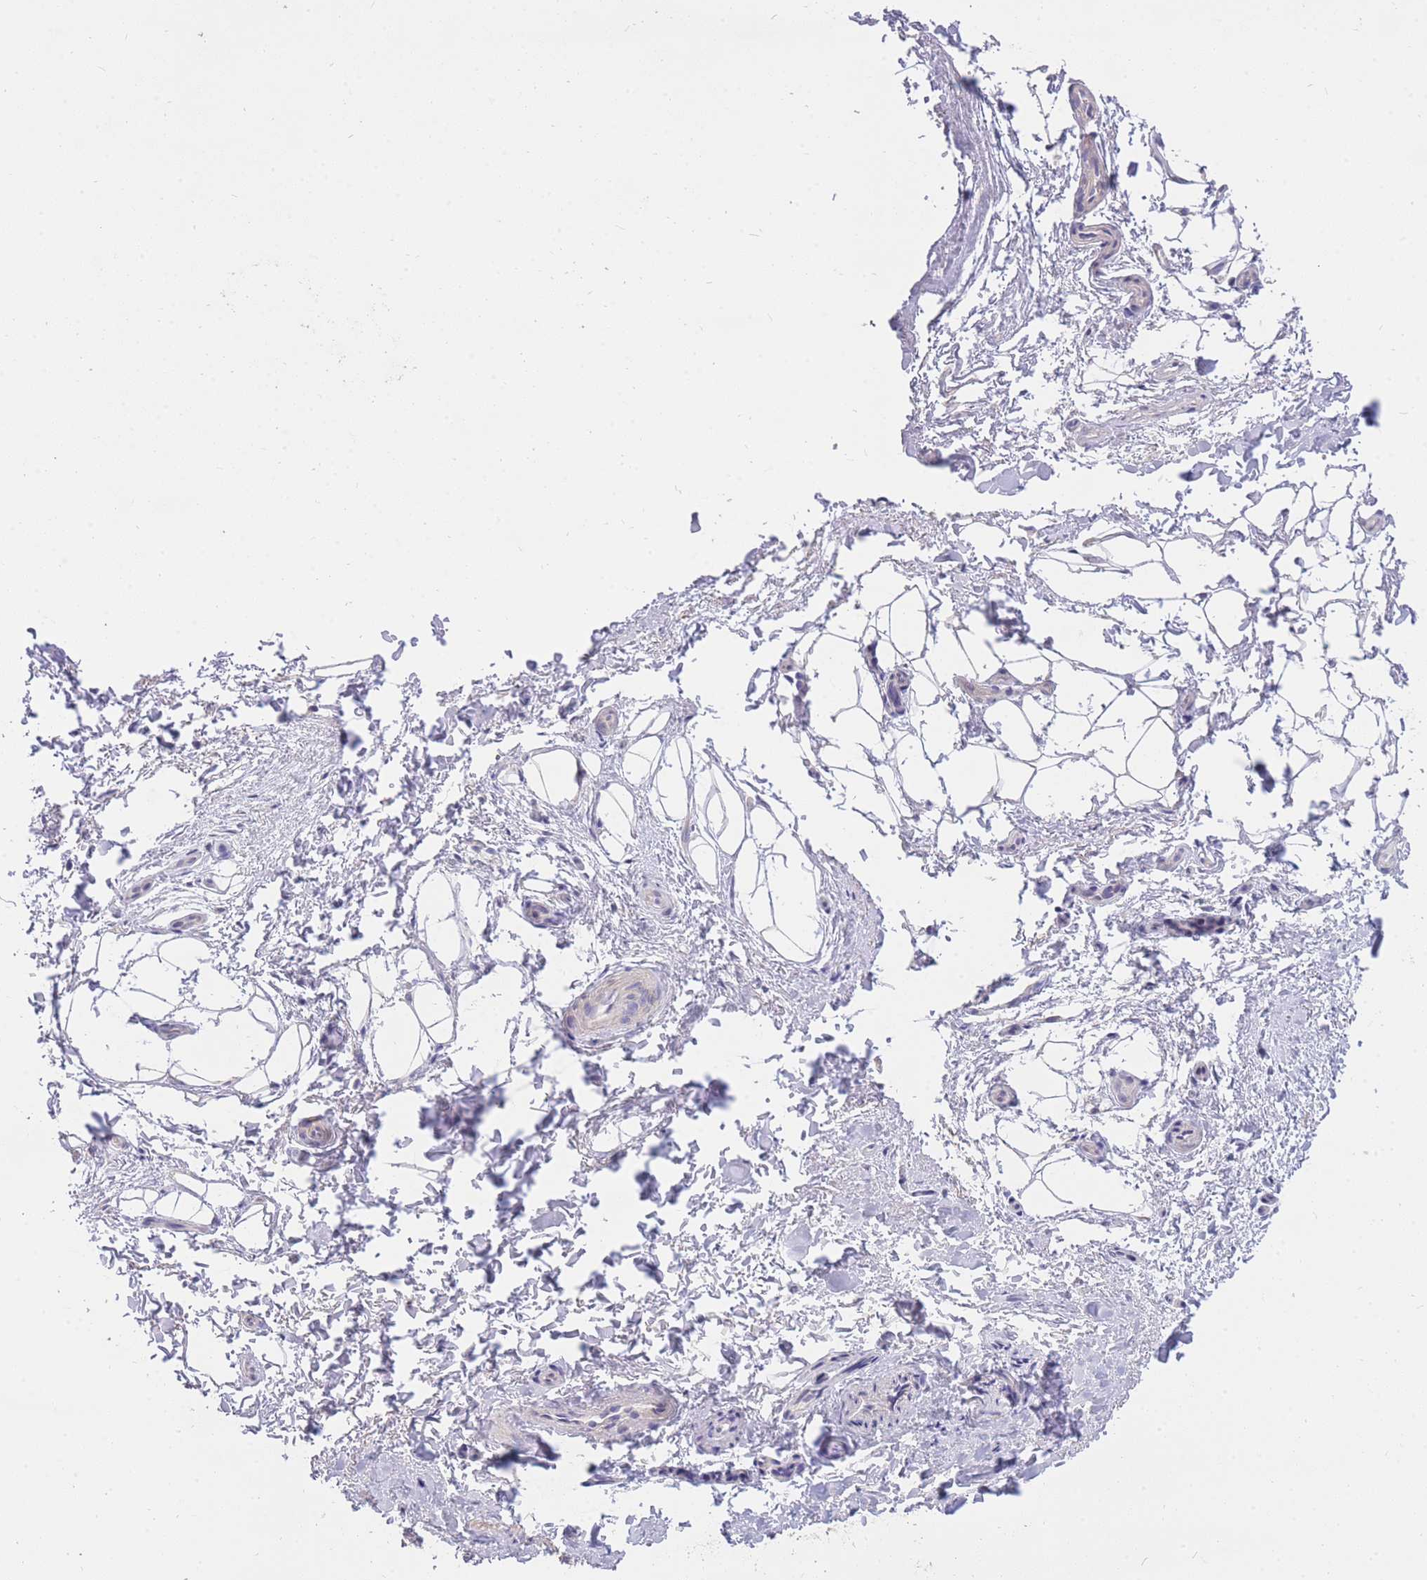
{"staining": {"intensity": "negative", "quantity": "none", "location": "none"}, "tissue": "adipose tissue", "cell_type": "Adipocytes", "image_type": "normal", "snomed": [{"axis": "morphology", "description": "Normal tissue, NOS"}, {"axis": "topography", "description": "Peripheral nerve tissue"}], "caption": "Benign adipose tissue was stained to show a protein in brown. There is no significant staining in adipocytes.", "gene": "FRG2B", "patient": {"sex": "female", "age": 61}}